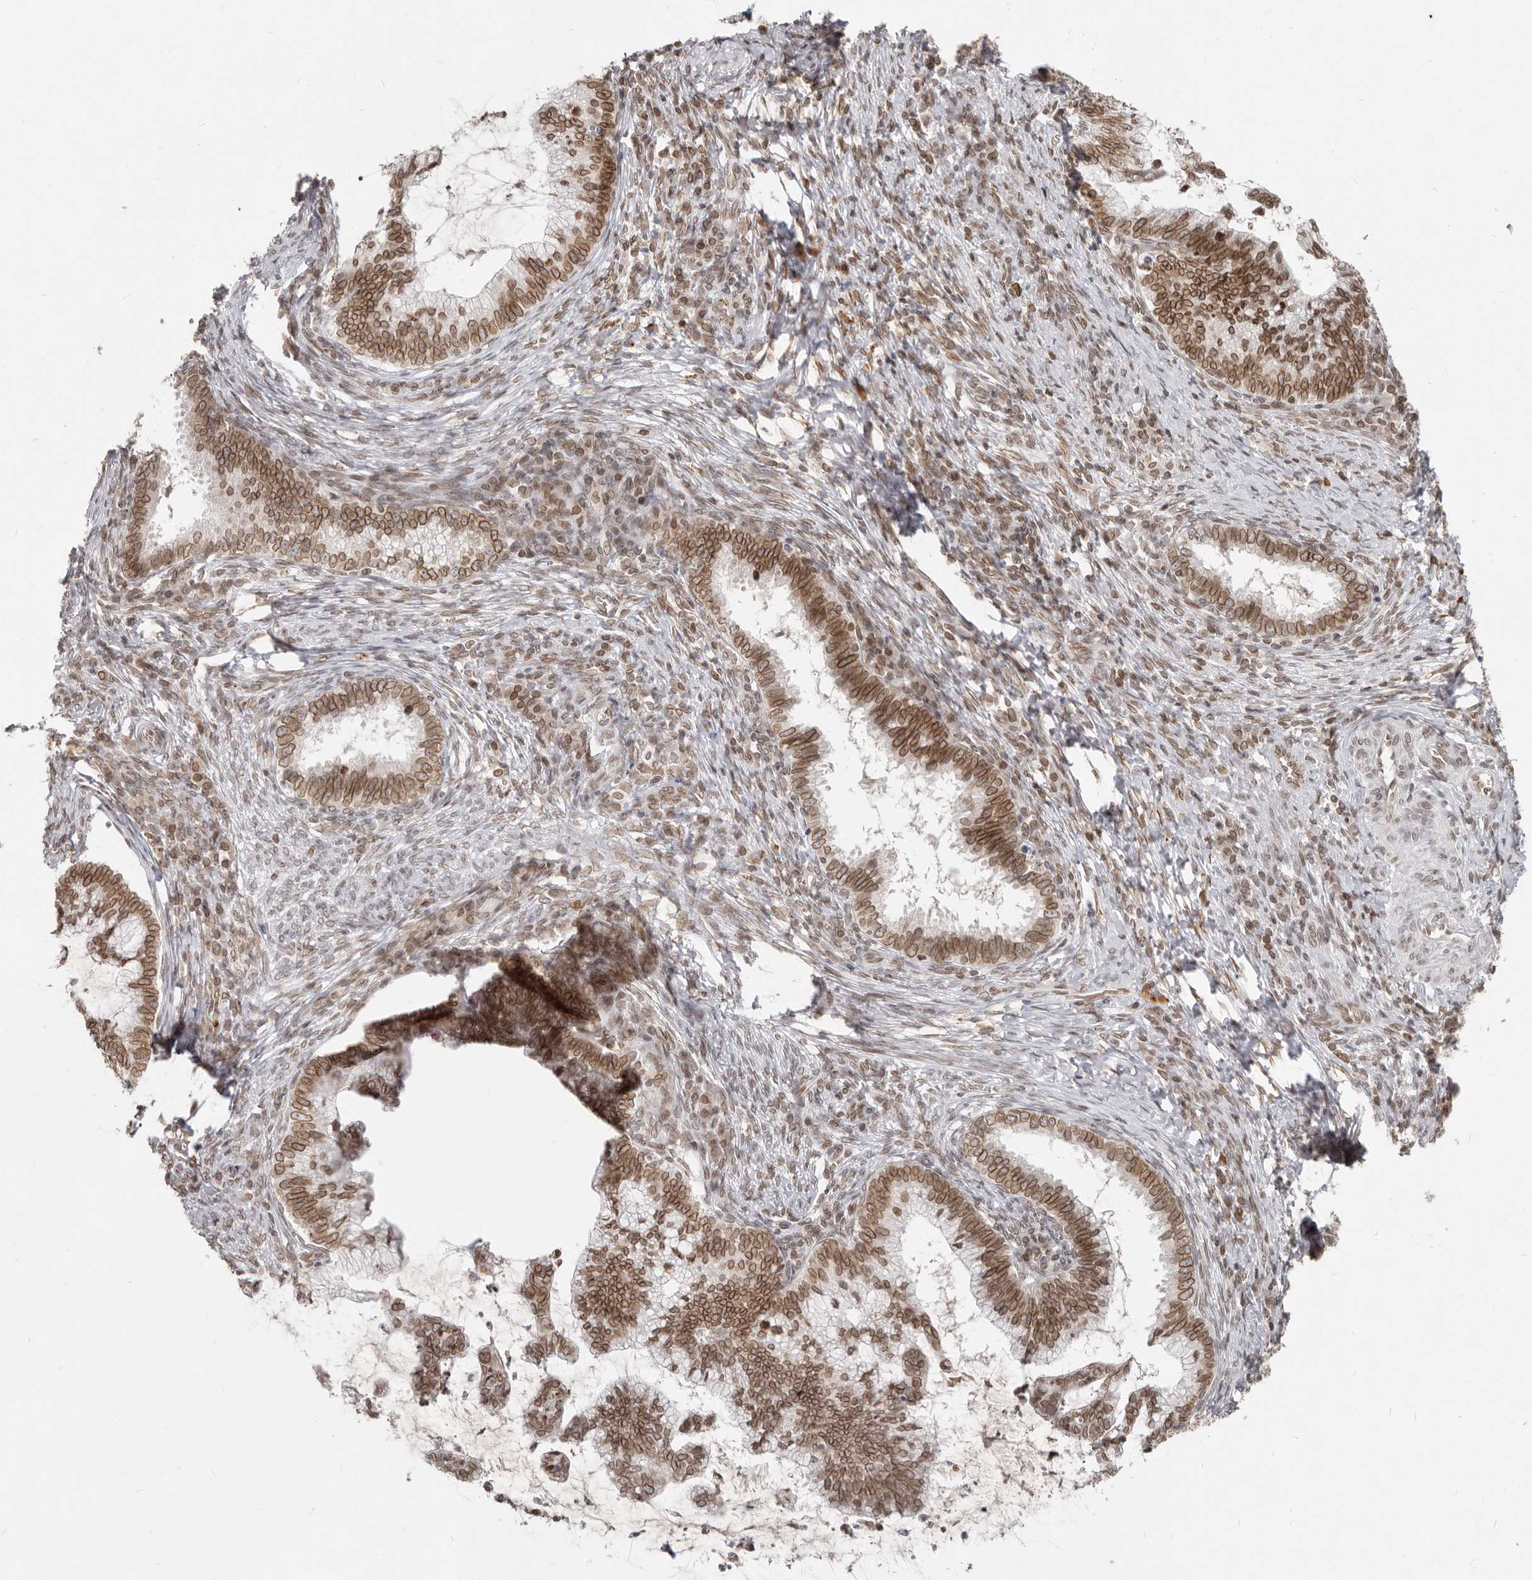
{"staining": {"intensity": "strong", "quantity": ">75%", "location": "cytoplasmic/membranous,nuclear"}, "tissue": "cervical cancer", "cell_type": "Tumor cells", "image_type": "cancer", "snomed": [{"axis": "morphology", "description": "Adenocarcinoma, NOS"}, {"axis": "topography", "description": "Cervix"}], "caption": "Immunohistochemical staining of human cervical cancer displays strong cytoplasmic/membranous and nuclear protein positivity in approximately >75% of tumor cells.", "gene": "NUP153", "patient": {"sex": "female", "age": 36}}